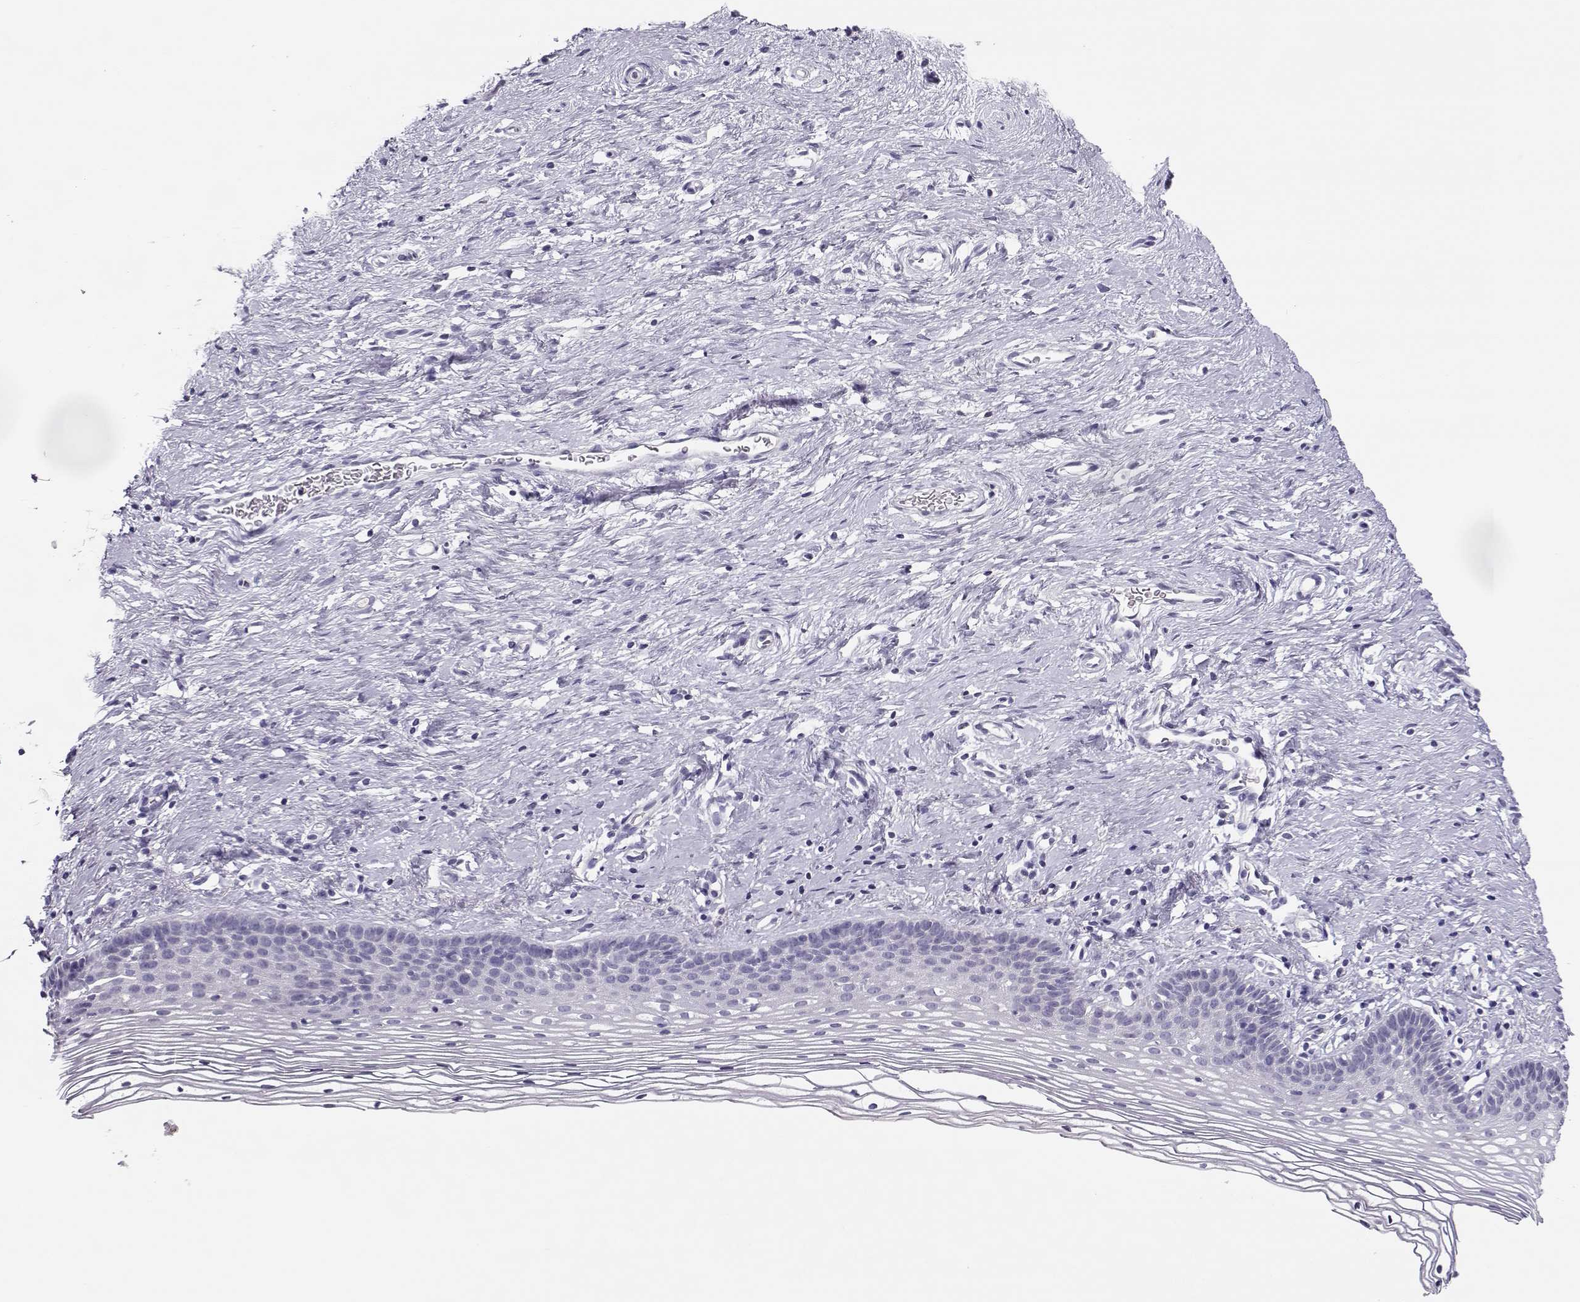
{"staining": {"intensity": "negative", "quantity": "none", "location": "none"}, "tissue": "cervix", "cell_type": "Glandular cells", "image_type": "normal", "snomed": [{"axis": "morphology", "description": "Normal tissue, NOS"}, {"axis": "topography", "description": "Cervix"}], "caption": "Immunohistochemistry (IHC) image of normal cervix: human cervix stained with DAB (3,3'-diaminobenzidine) shows no significant protein positivity in glandular cells.", "gene": "CFAP77", "patient": {"sex": "female", "age": 39}}